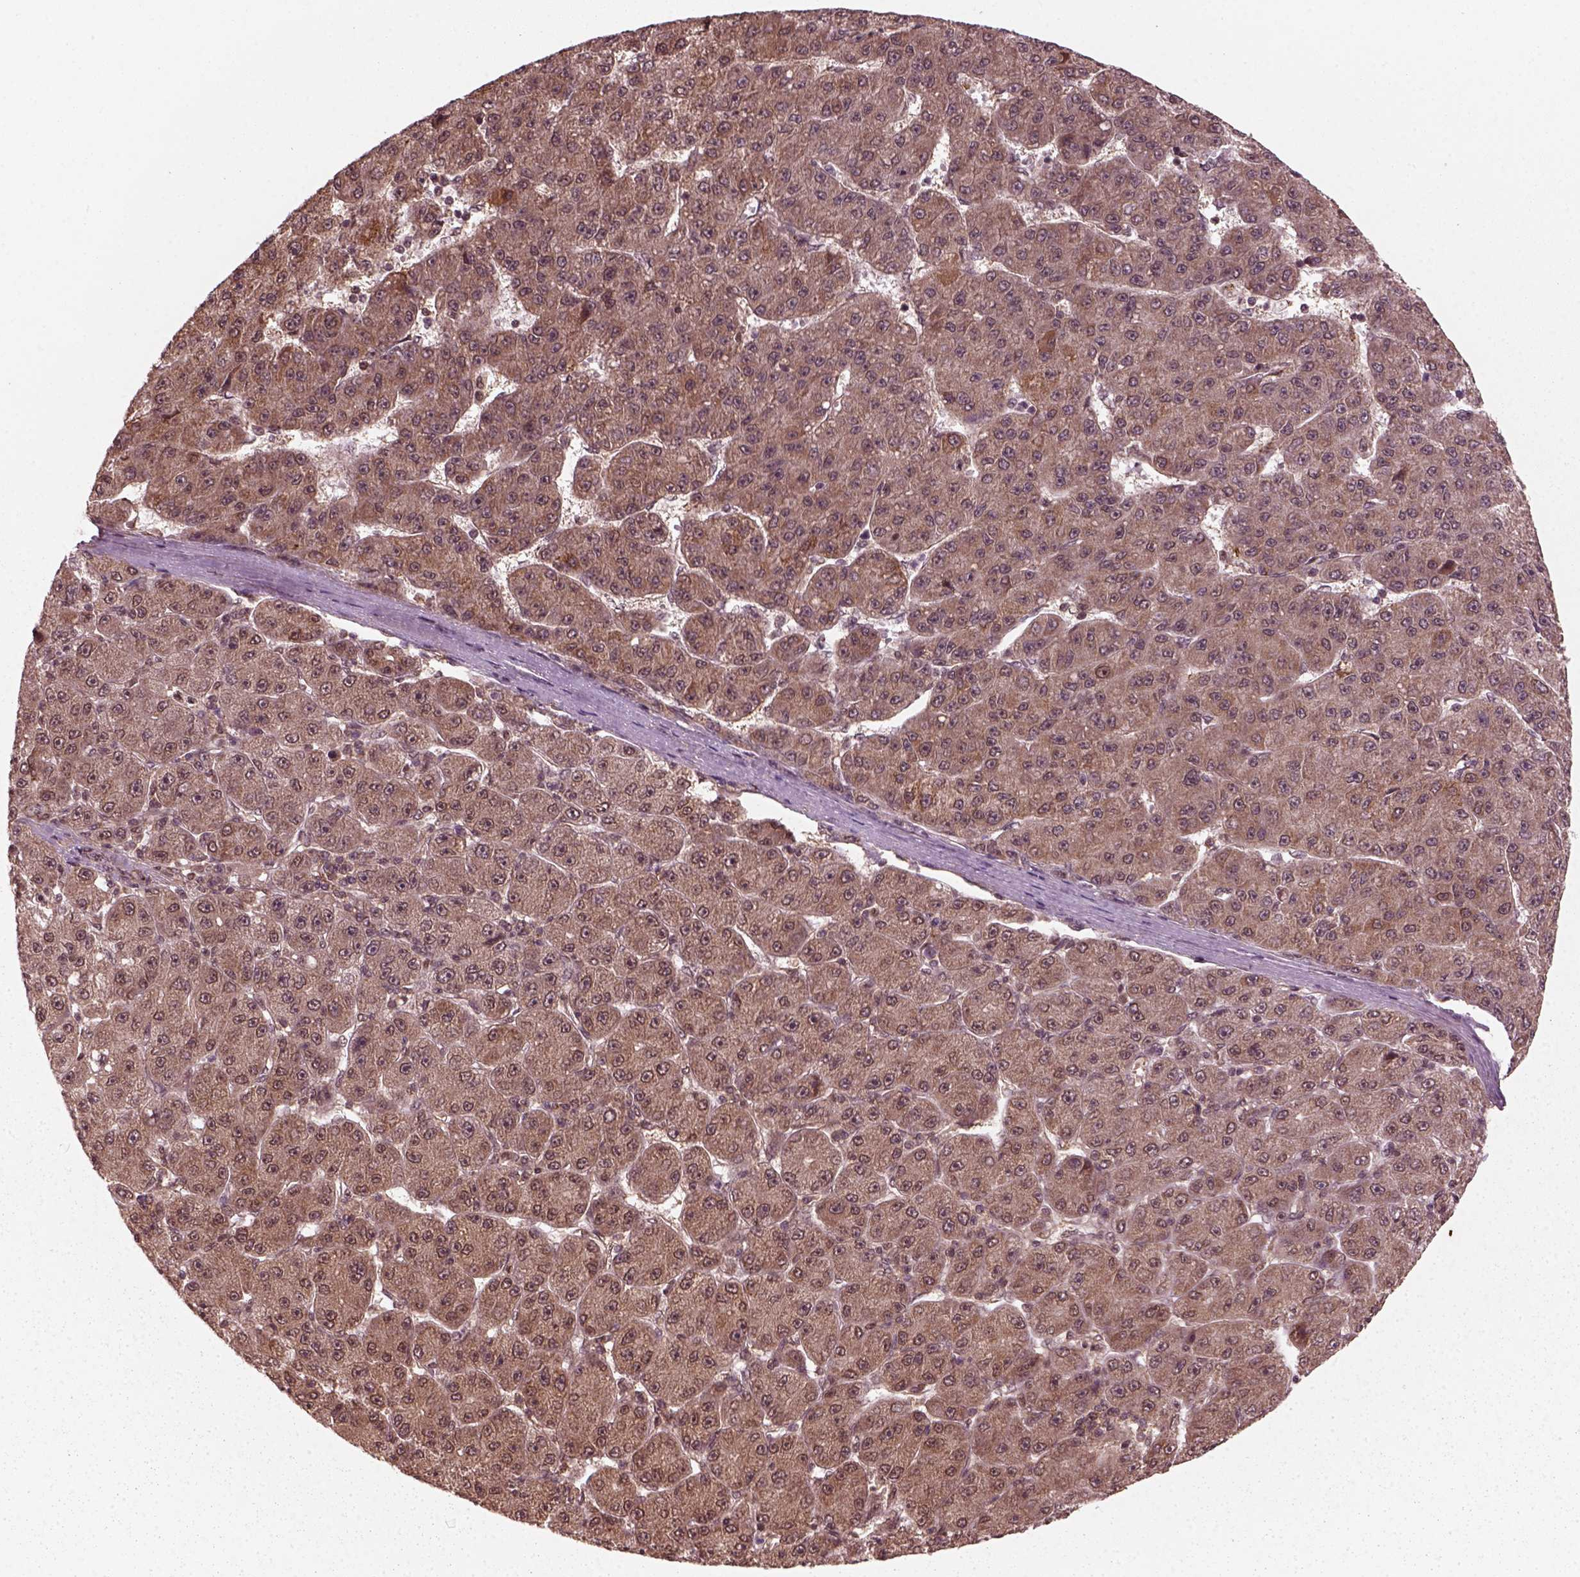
{"staining": {"intensity": "moderate", "quantity": ">75%", "location": "cytoplasmic/membranous"}, "tissue": "liver cancer", "cell_type": "Tumor cells", "image_type": "cancer", "snomed": [{"axis": "morphology", "description": "Carcinoma, Hepatocellular, NOS"}, {"axis": "topography", "description": "Liver"}], "caption": "An IHC photomicrograph of neoplastic tissue is shown. Protein staining in brown highlights moderate cytoplasmic/membranous positivity in liver hepatocellular carcinoma within tumor cells. (Stains: DAB (3,3'-diaminobenzidine) in brown, nuclei in blue, Microscopy: brightfield microscopy at high magnification).", "gene": "NUDT9", "patient": {"sex": "male", "age": 67}}